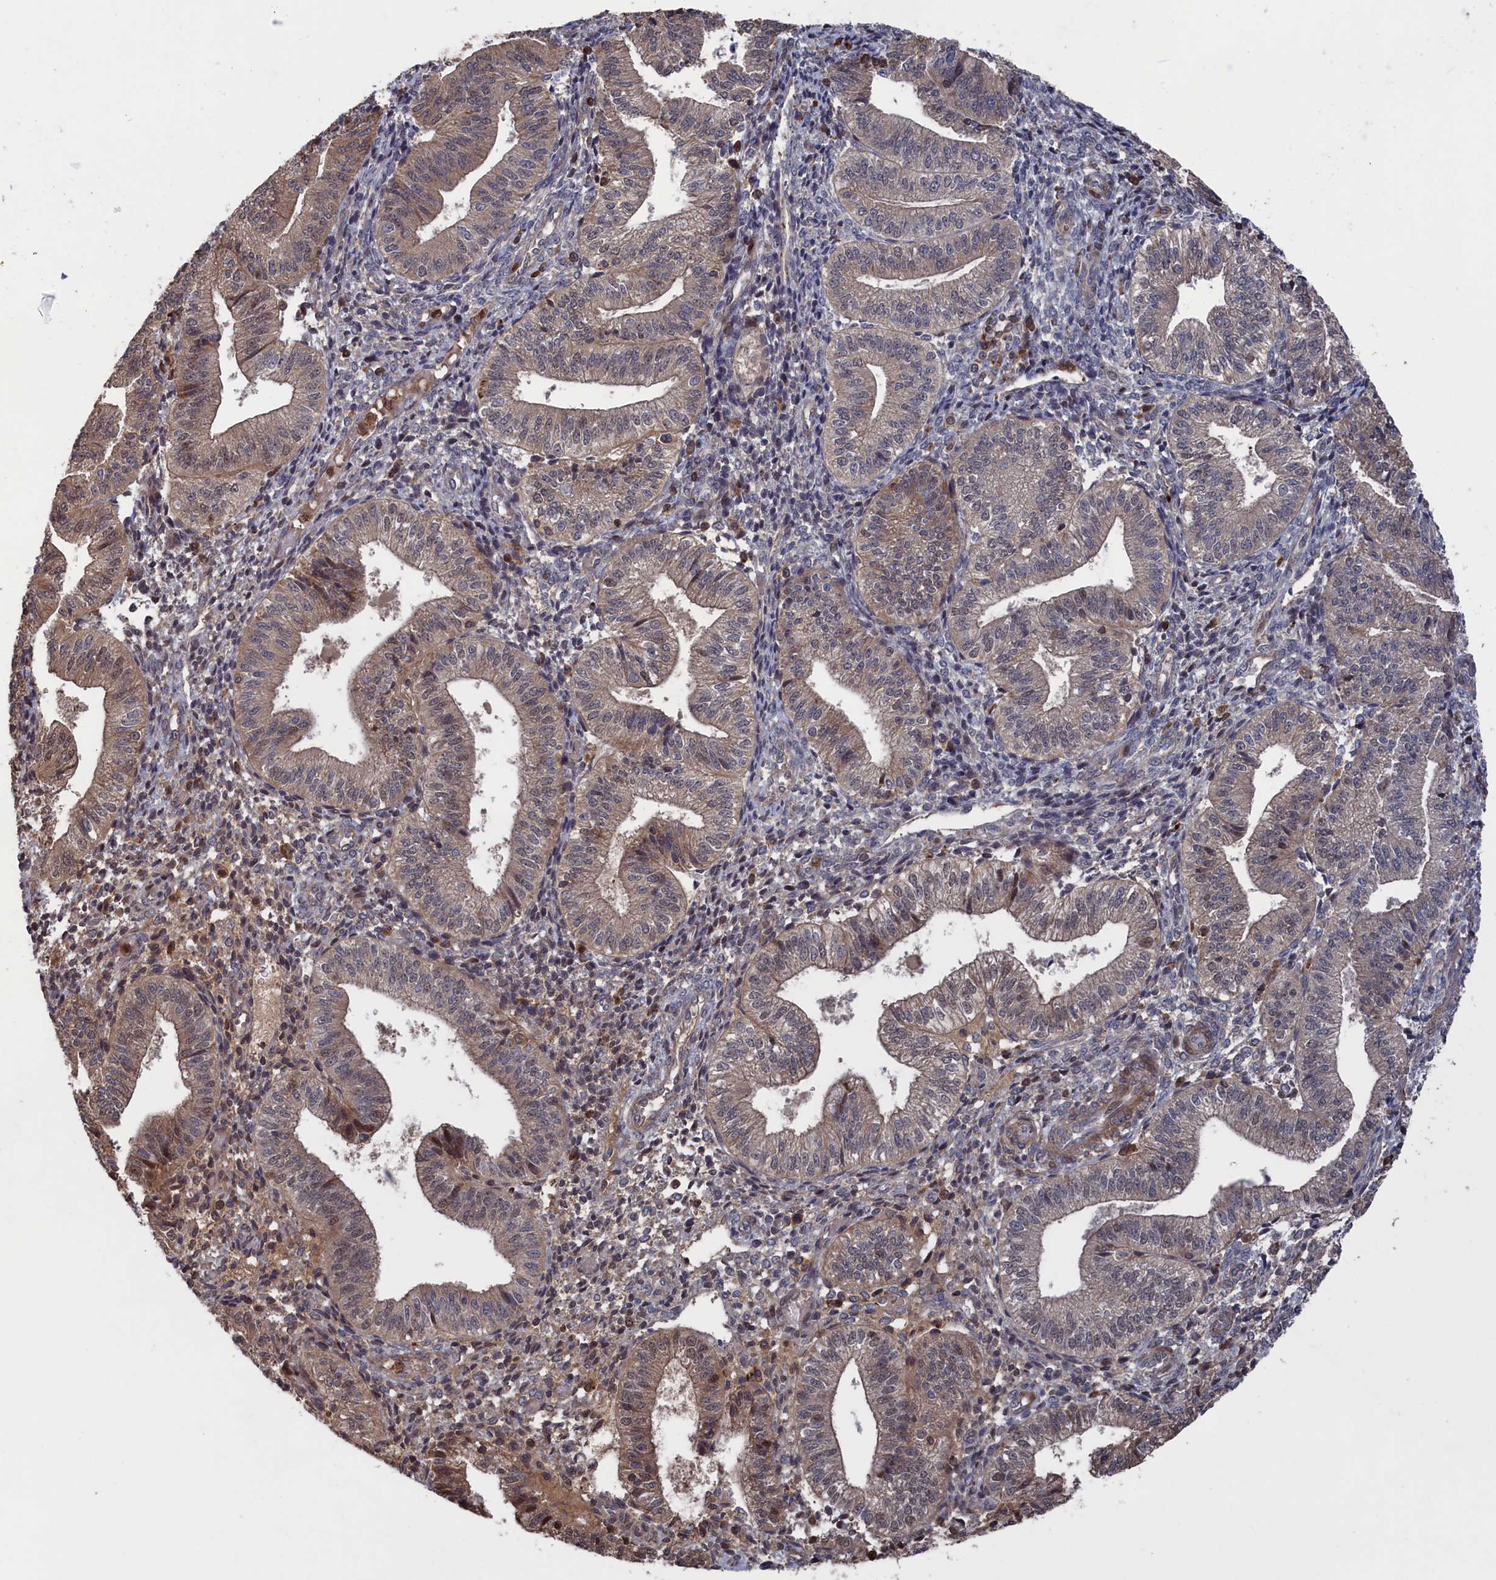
{"staining": {"intensity": "moderate", "quantity": "<25%", "location": "cytoplasmic/membranous"}, "tissue": "endometrium", "cell_type": "Cells in endometrial stroma", "image_type": "normal", "snomed": [{"axis": "morphology", "description": "Normal tissue, NOS"}, {"axis": "topography", "description": "Endometrium"}], "caption": "IHC photomicrograph of normal endometrium: human endometrium stained using immunohistochemistry (IHC) exhibits low levels of moderate protein expression localized specifically in the cytoplasmic/membranous of cells in endometrial stroma, appearing as a cytoplasmic/membranous brown color.", "gene": "PLA2G15", "patient": {"sex": "female", "age": 34}}